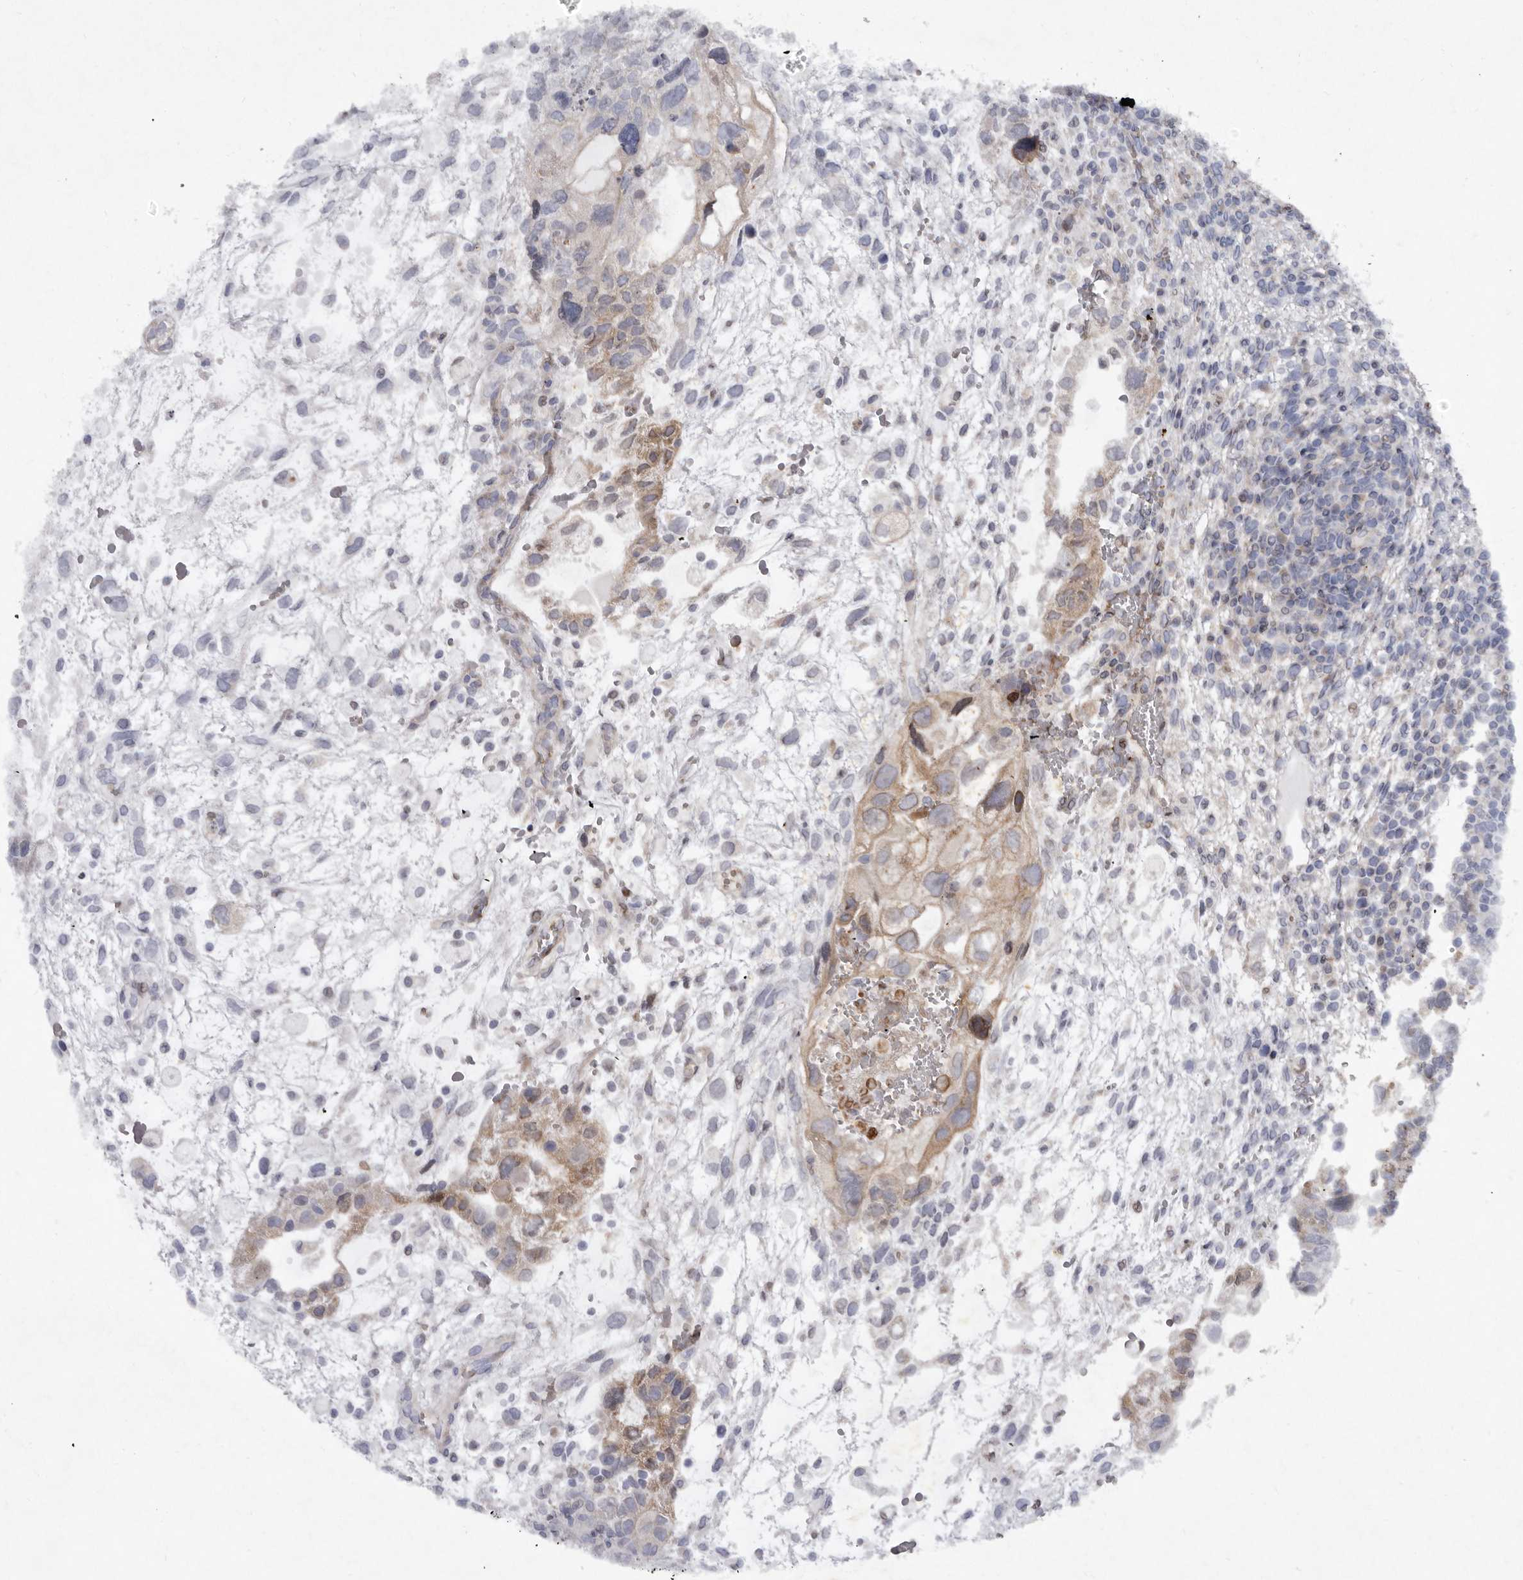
{"staining": {"intensity": "moderate", "quantity": "<25%", "location": "cytoplasmic/membranous"}, "tissue": "testis cancer", "cell_type": "Tumor cells", "image_type": "cancer", "snomed": [{"axis": "morphology", "description": "Carcinoma, Embryonal, NOS"}, {"axis": "topography", "description": "Testis"}], "caption": "Human embryonal carcinoma (testis) stained with a brown dye shows moderate cytoplasmic/membranous positive positivity in about <25% of tumor cells.", "gene": "ABL1", "patient": {"sex": "male", "age": 36}}